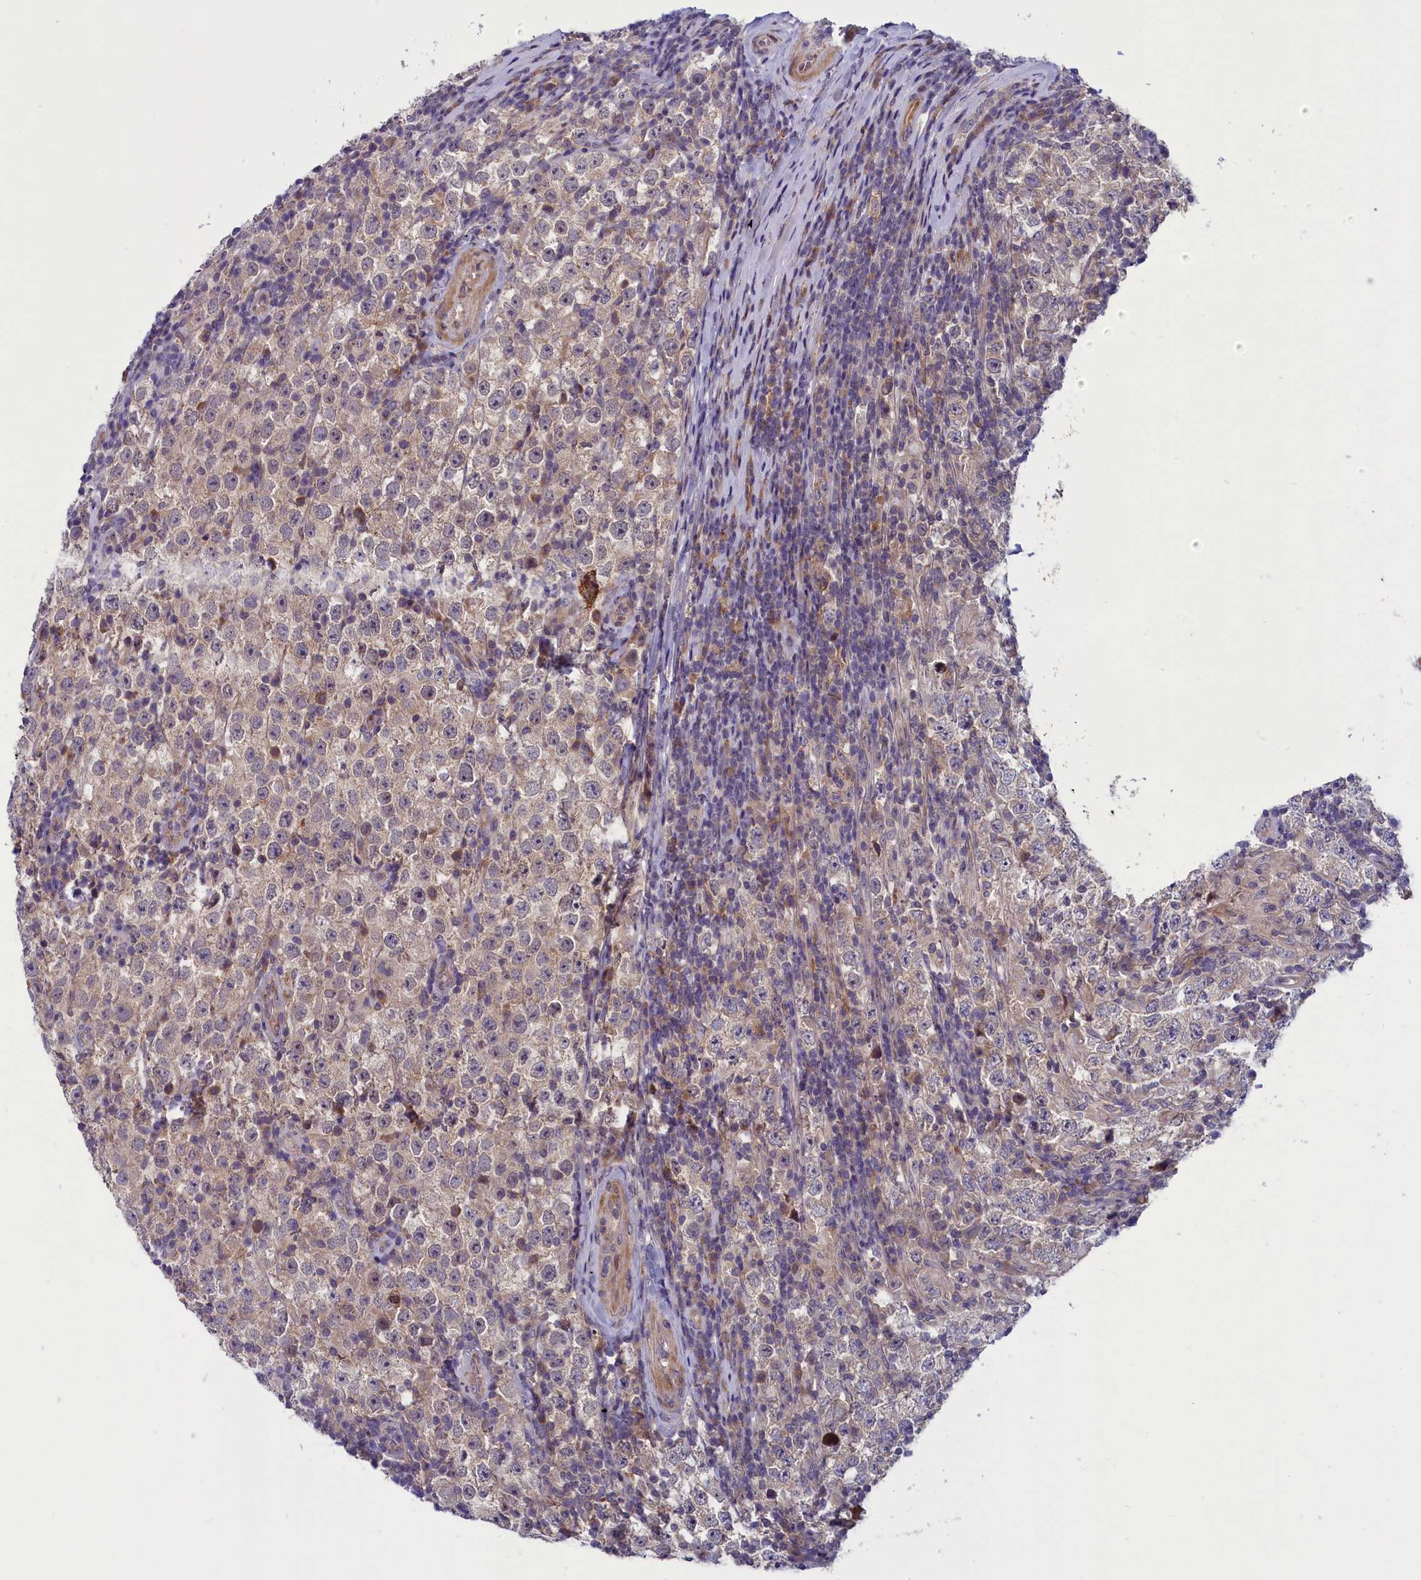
{"staining": {"intensity": "negative", "quantity": "none", "location": "none"}, "tissue": "testis cancer", "cell_type": "Tumor cells", "image_type": "cancer", "snomed": [{"axis": "morphology", "description": "Normal tissue, NOS"}, {"axis": "morphology", "description": "Urothelial carcinoma, High grade"}, {"axis": "morphology", "description": "Seminoma, NOS"}, {"axis": "morphology", "description": "Carcinoma, Embryonal, NOS"}, {"axis": "topography", "description": "Urinary bladder"}, {"axis": "topography", "description": "Testis"}], "caption": "Immunohistochemistry of human seminoma (testis) reveals no positivity in tumor cells.", "gene": "ANKRD39", "patient": {"sex": "male", "age": 41}}